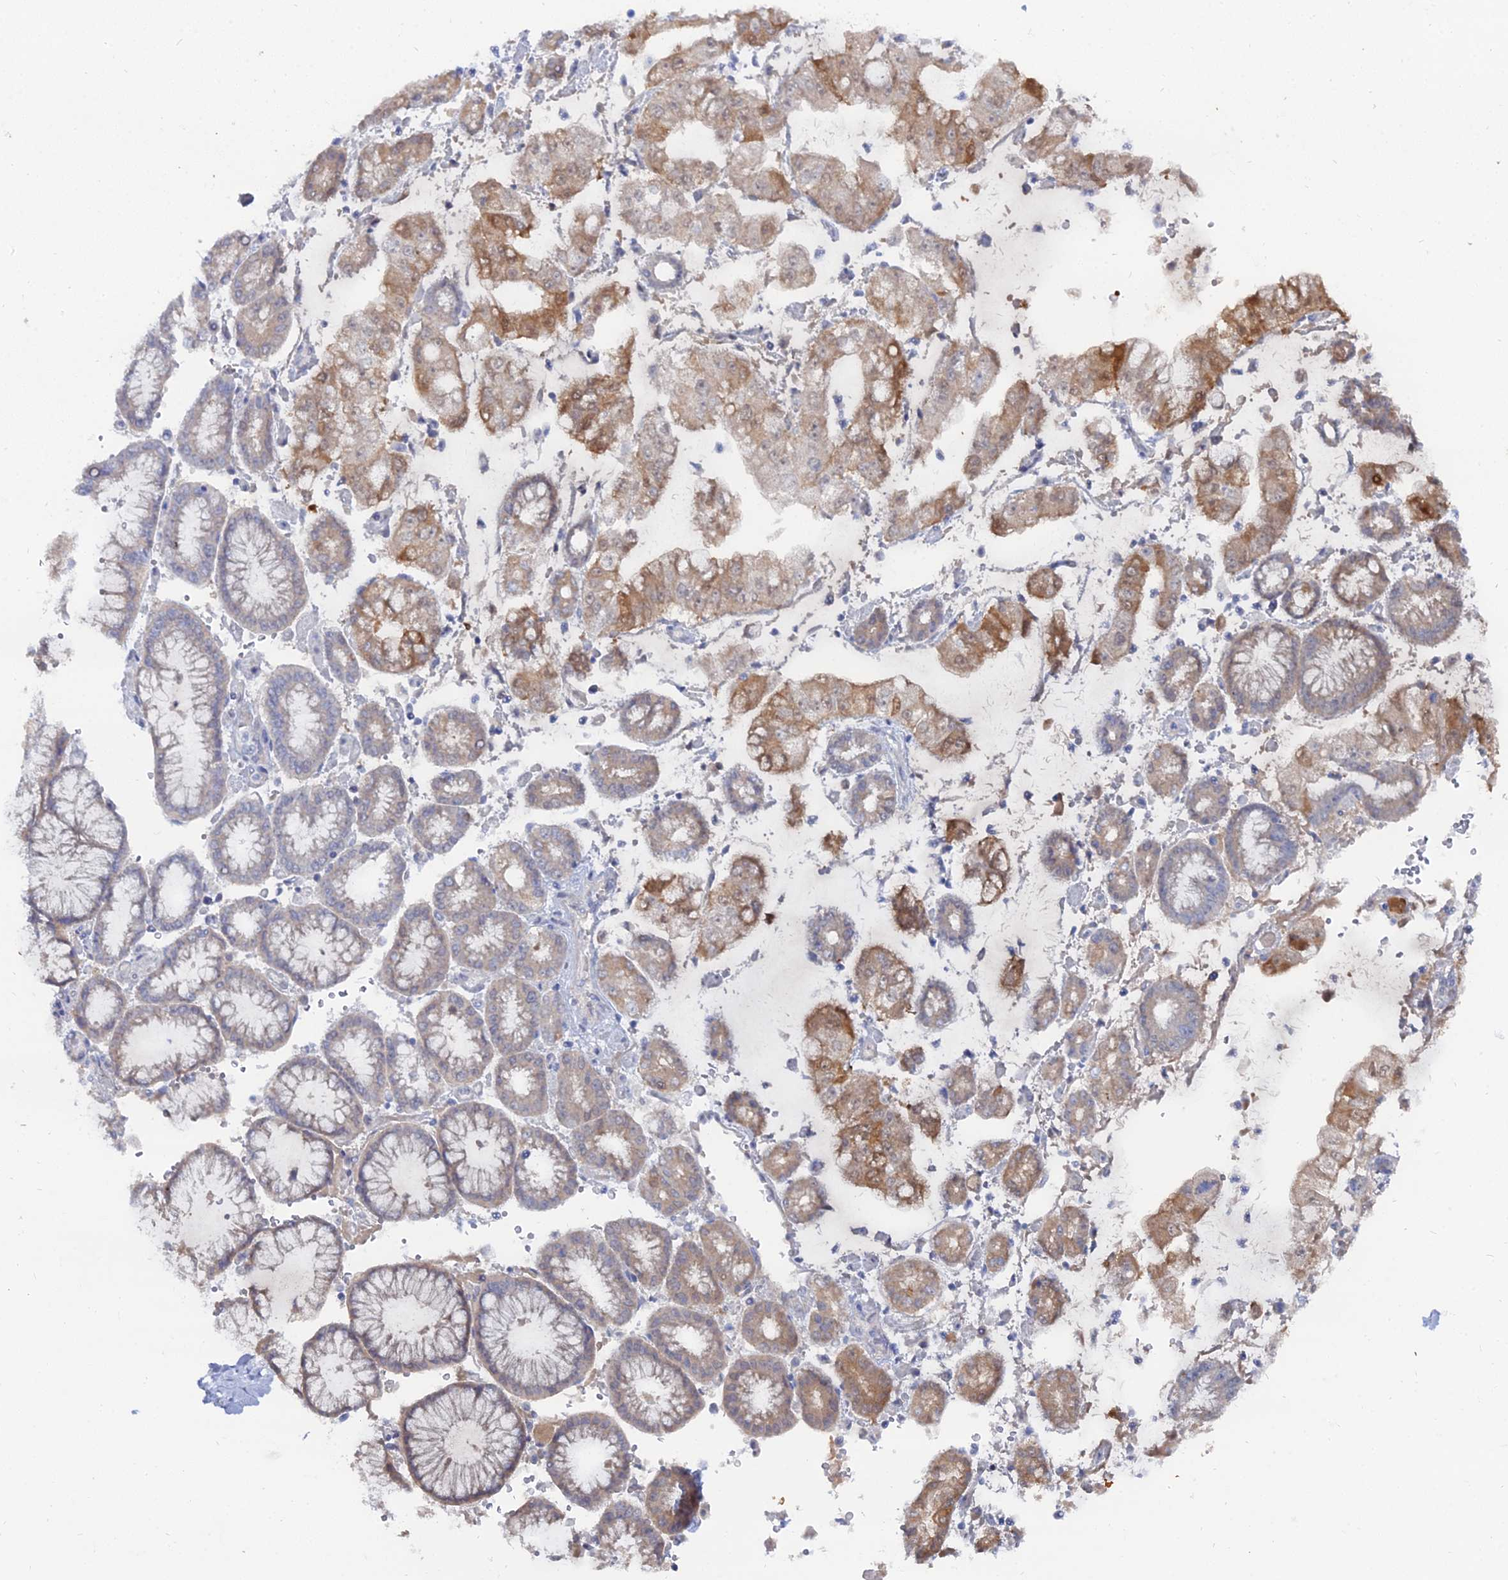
{"staining": {"intensity": "moderate", "quantity": "25%-75%", "location": "cytoplasmic/membranous"}, "tissue": "stomach cancer", "cell_type": "Tumor cells", "image_type": "cancer", "snomed": [{"axis": "morphology", "description": "Adenocarcinoma, NOS"}, {"axis": "topography", "description": "Stomach"}], "caption": "This is a histology image of immunohistochemistry staining of stomach adenocarcinoma, which shows moderate positivity in the cytoplasmic/membranous of tumor cells.", "gene": "THAP4", "patient": {"sex": "male", "age": 76}}